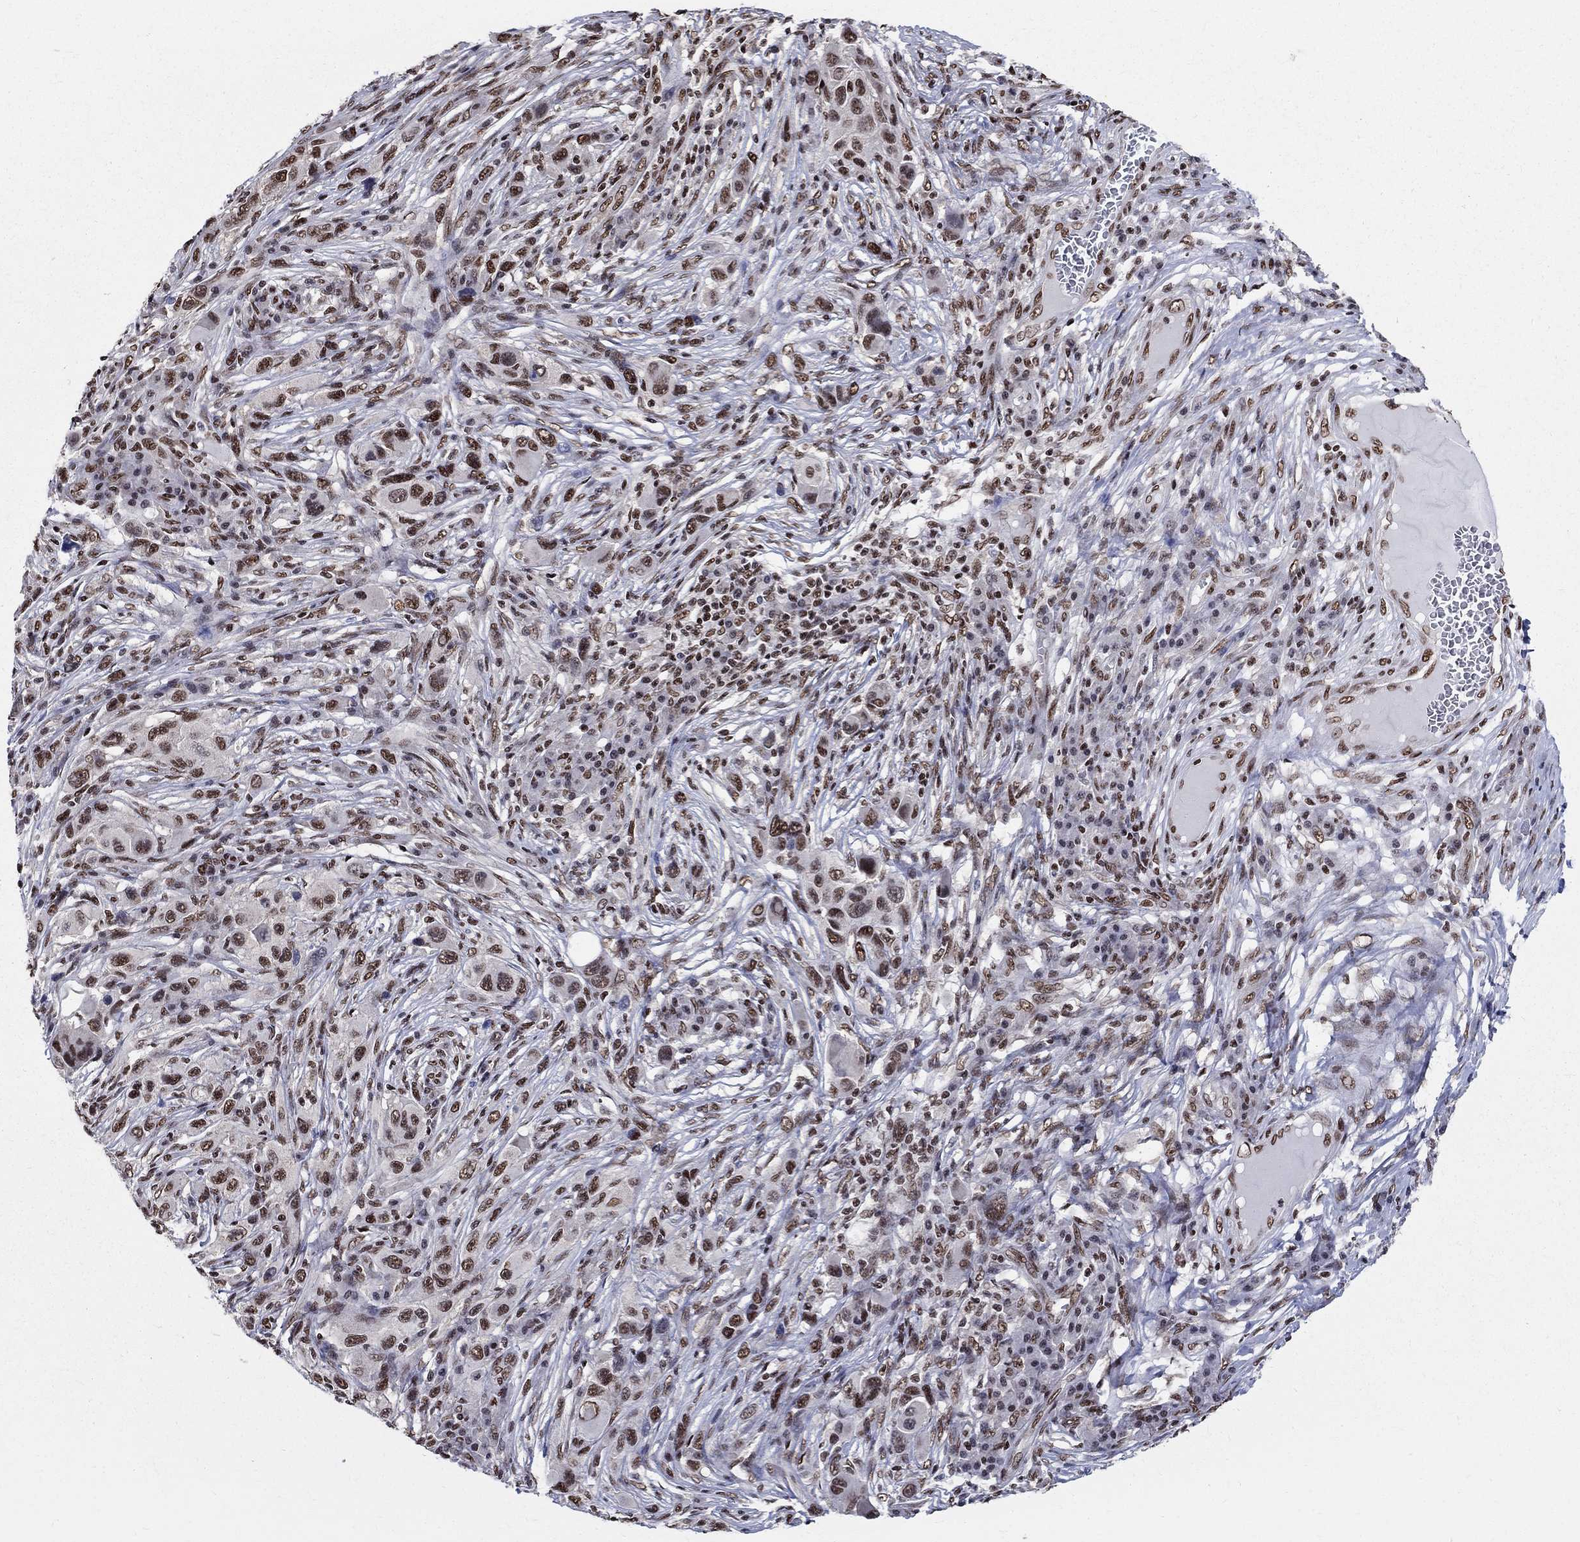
{"staining": {"intensity": "moderate", "quantity": ">75%", "location": "nuclear"}, "tissue": "melanoma", "cell_type": "Tumor cells", "image_type": "cancer", "snomed": [{"axis": "morphology", "description": "Malignant melanoma, NOS"}, {"axis": "topography", "description": "Skin"}], "caption": "DAB (3,3'-diaminobenzidine) immunohistochemical staining of human melanoma shows moderate nuclear protein expression in approximately >75% of tumor cells.", "gene": "FBXO16", "patient": {"sex": "male", "age": 53}}